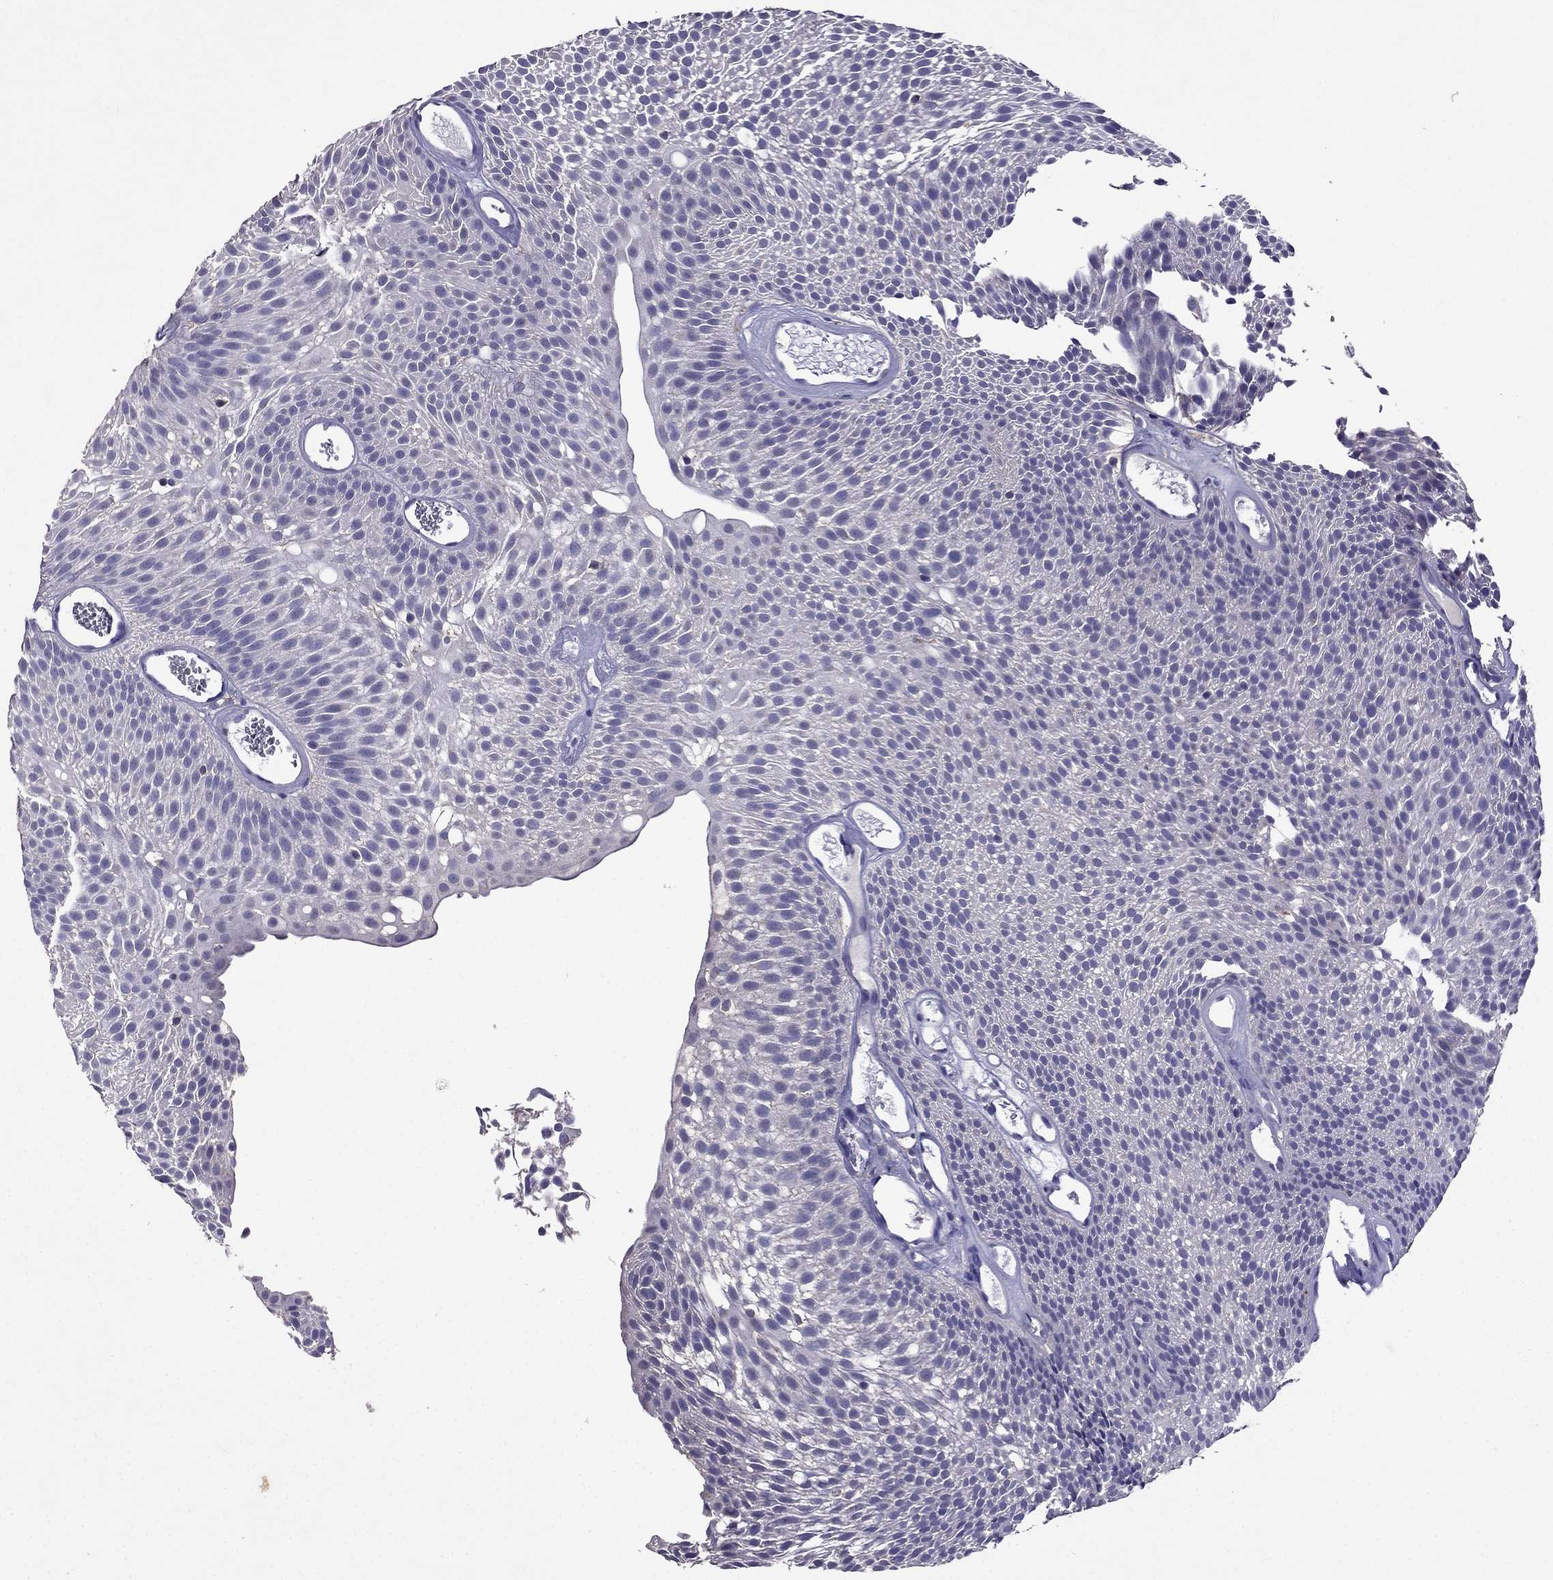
{"staining": {"intensity": "negative", "quantity": "none", "location": "none"}, "tissue": "urothelial cancer", "cell_type": "Tumor cells", "image_type": "cancer", "snomed": [{"axis": "morphology", "description": "Urothelial carcinoma, Low grade"}, {"axis": "topography", "description": "Urinary bladder"}], "caption": "Urothelial cancer was stained to show a protein in brown. There is no significant positivity in tumor cells. (Brightfield microscopy of DAB immunohistochemistry at high magnification).", "gene": "NKX3-1", "patient": {"sex": "male", "age": 52}}